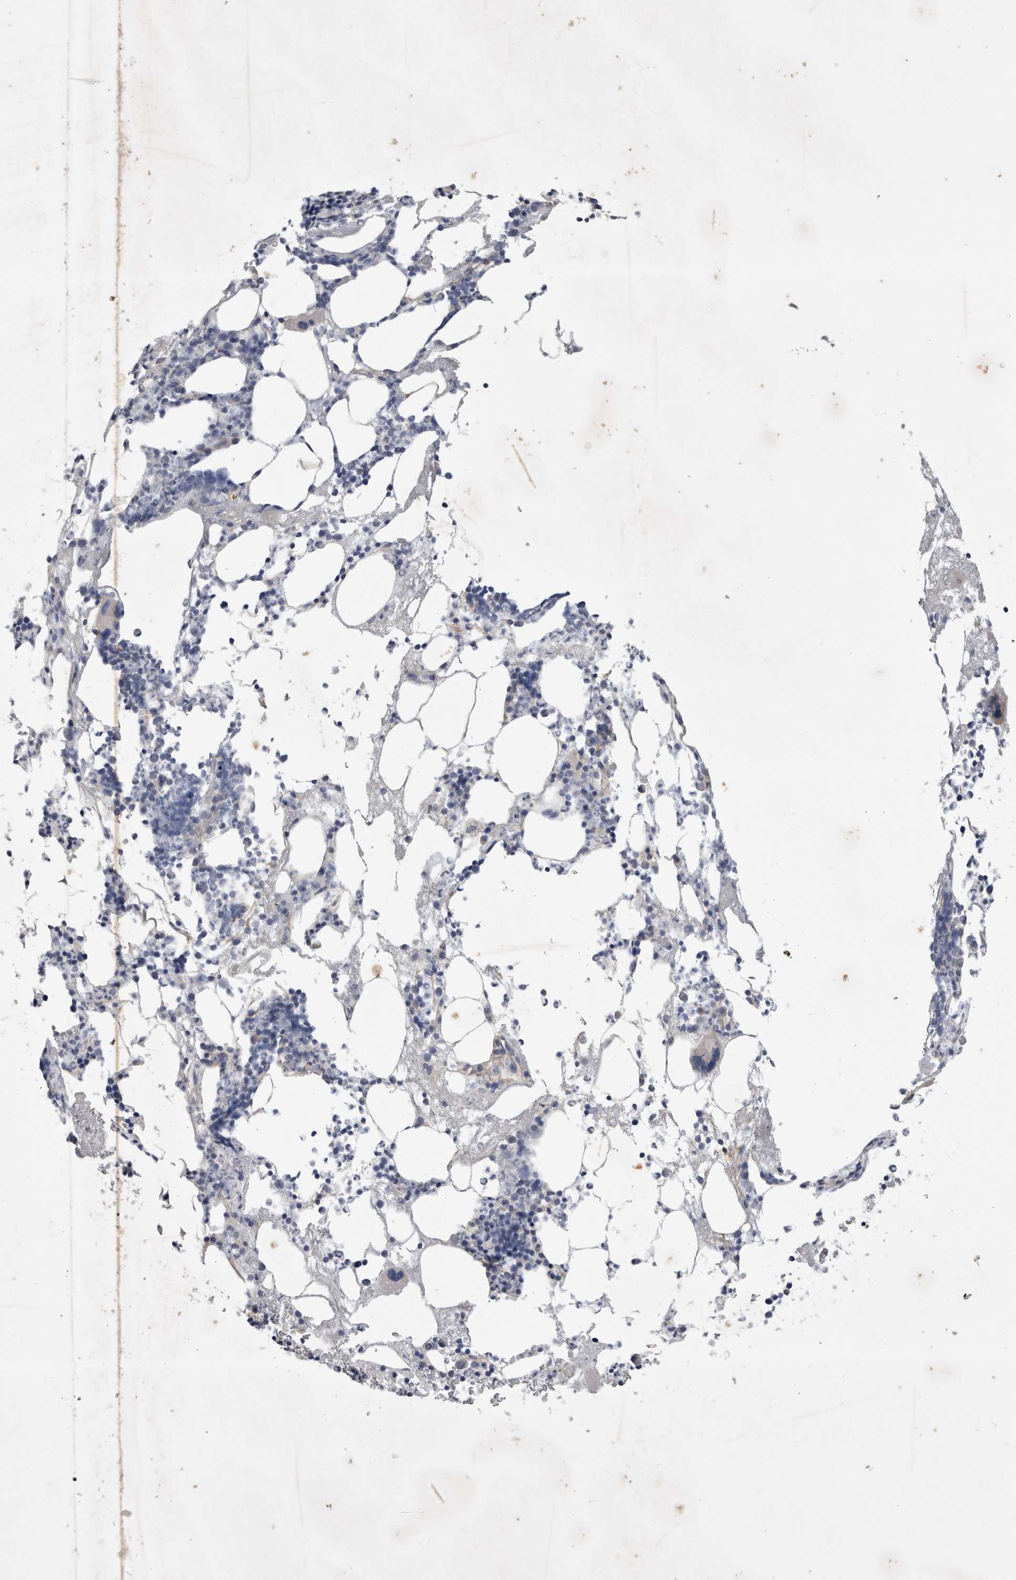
{"staining": {"intensity": "weak", "quantity": "<25%", "location": "cytoplasmic/membranous"}, "tissue": "bone marrow", "cell_type": "Hematopoietic cells", "image_type": "normal", "snomed": [{"axis": "morphology", "description": "Normal tissue, NOS"}, {"axis": "morphology", "description": "Inflammation, NOS"}, {"axis": "topography", "description": "Bone marrow"}], "caption": "The micrograph demonstrates no significant positivity in hematopoietic cells of bone marrow.", "gene": "STRADB", "patient": {"sex": "female", "age": 67}}